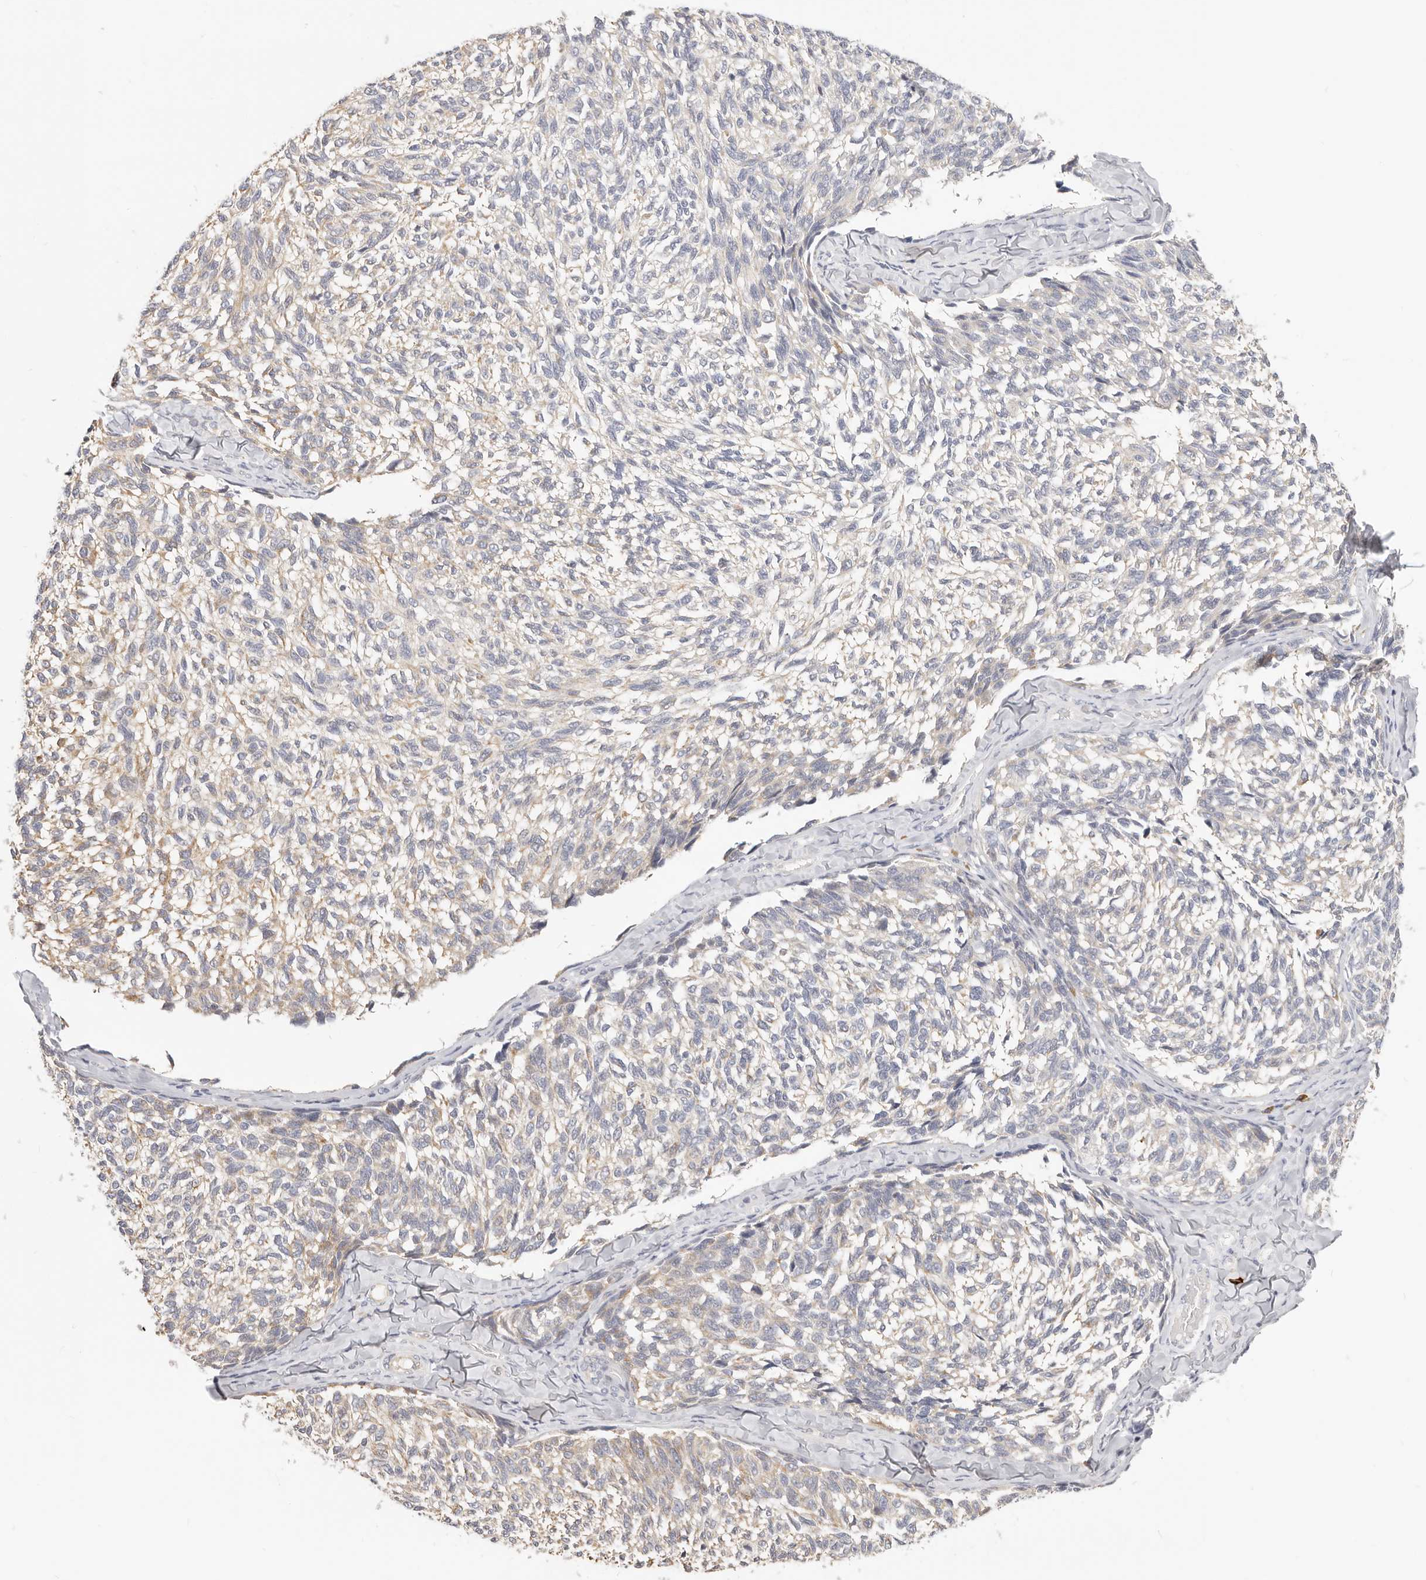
{"staining": {"intensity": "moderate", "quantity": "<25%", "location": "cytoplasmic/membranous"}, "tissue": "melanoma", "cell_type": "Tumor cells", "image_type": "cancer", "snomed": [{"axis": "morphology", "description": "Malignant melanoma, NOS"}, {"axis": "topography", "description": "Skin"}], "caption": "Immunohistochemical staining of human malignant melanoma exhibits low levels of moderate cytoplasmic/membranous staining in approximately <25% of tumor cells.", "gene": "DTNBP1", "patient": {"sex": "female", "age": 73}}